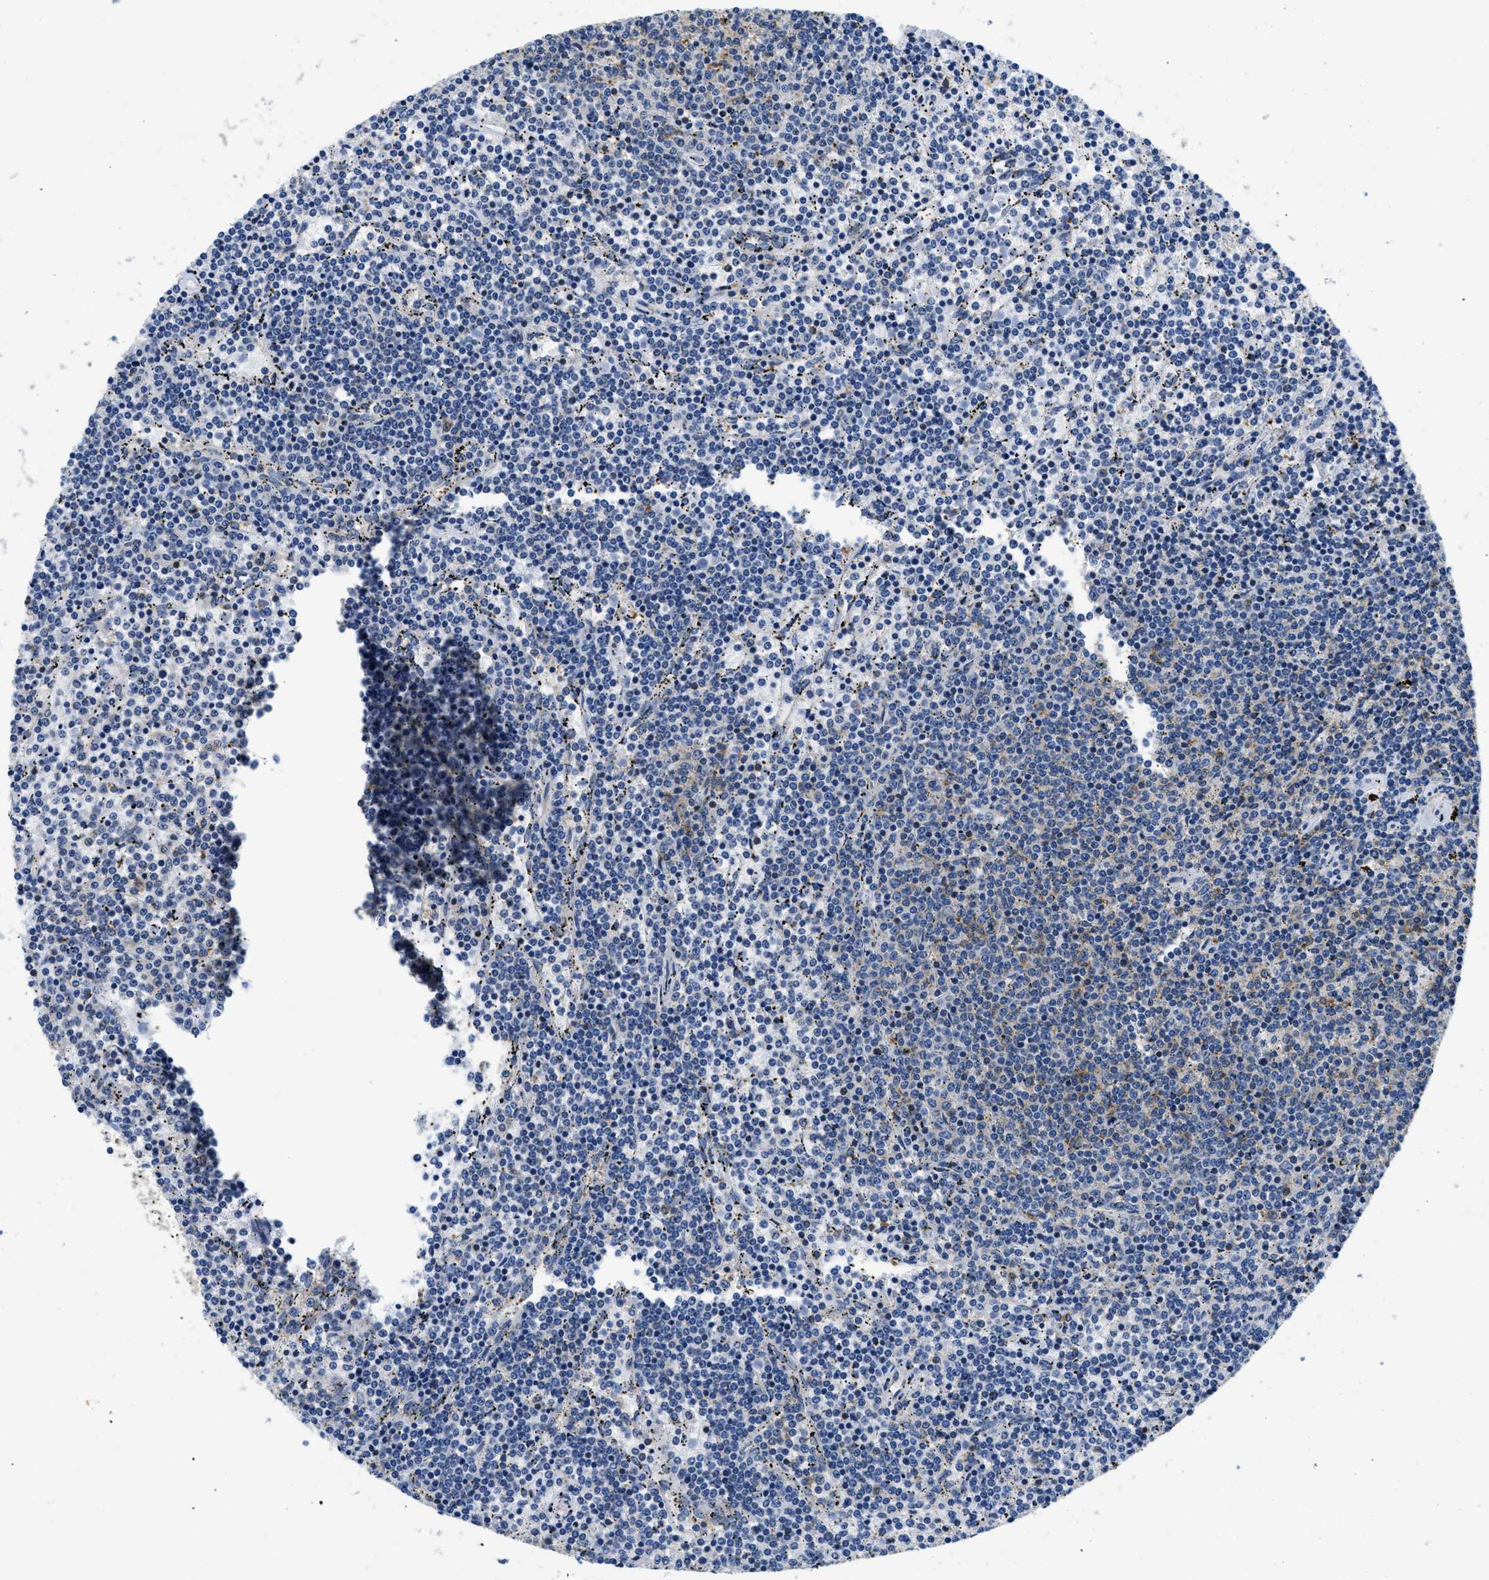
{"staining": {"intensity": "negative", "quantity": "none", "location": "none"}, "tissue": "lymphoma", "cell_type": "Tumor cells", "image_type": "cancer", "snomed": [{"axis": "morphology", "description": "Malignant lymphoma, non-Hodgkin's type, Low grade"}, {"axis": "topography", "description": "Spleen"}], "caption": "There is no significant expression in tumor cells of malignant lymphoma, non-Hodgkin's type (low-grade).", "gene": "ABCF1", "patient": {"sex": "female", "age": 50}}